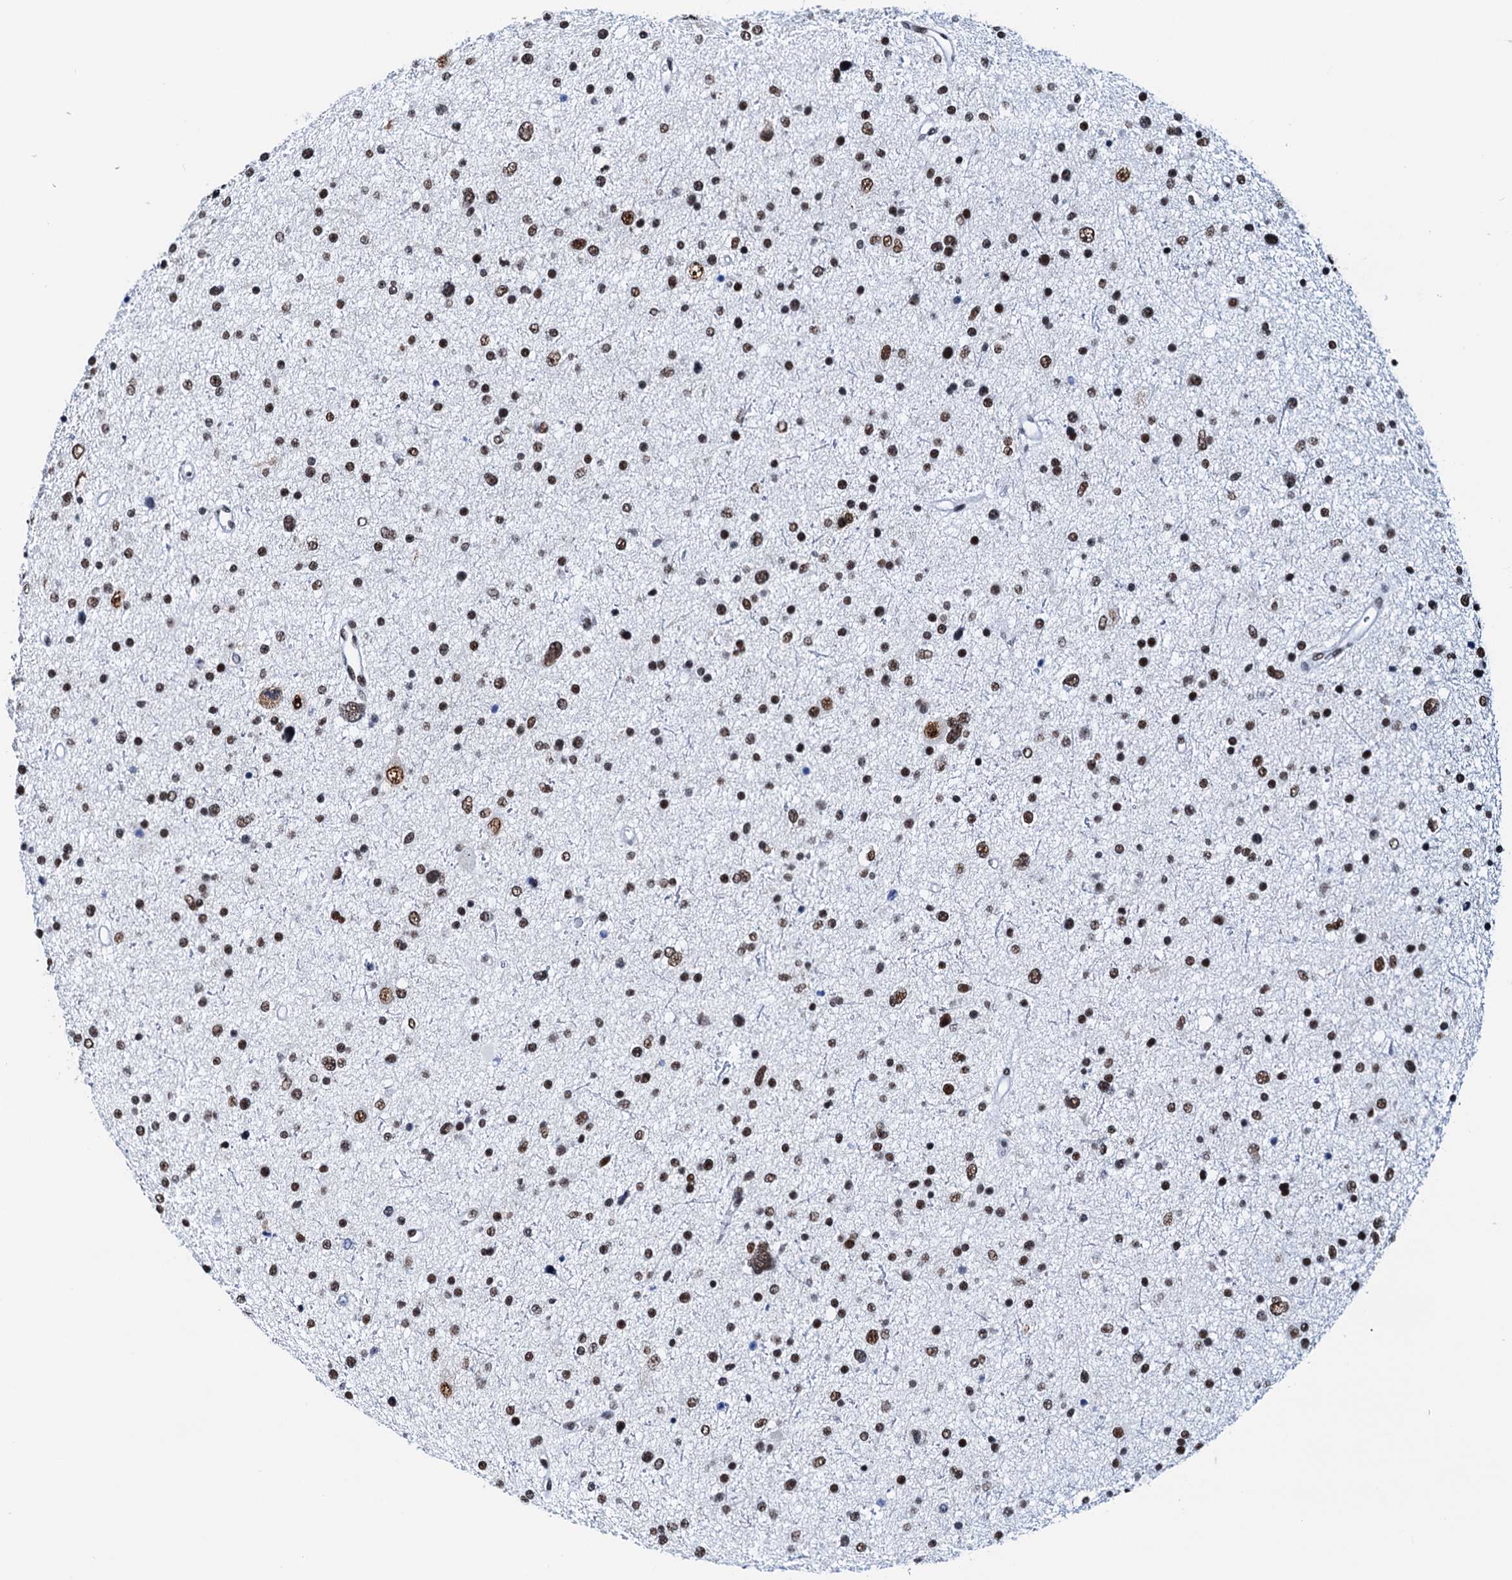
{"staining": {"intensity": "moderate", "quantity": ">75%", "location": "nuclear"}, "tissue": "glioma", "cell_type": "Tumor cells", "image_type": "cancer", "snomed": [{"axis": "morphology", "description": "Glioma, malignant, Low grade"}, {"axis": "topography", "description": "Brain"}], "caption": "This micrograph displays IHC staining of glioma, with medium moderate nuclear positivity in about >75% of tumor cells.", "gene": "SLTM", "patient": {"sex": "female", "age": 37}}